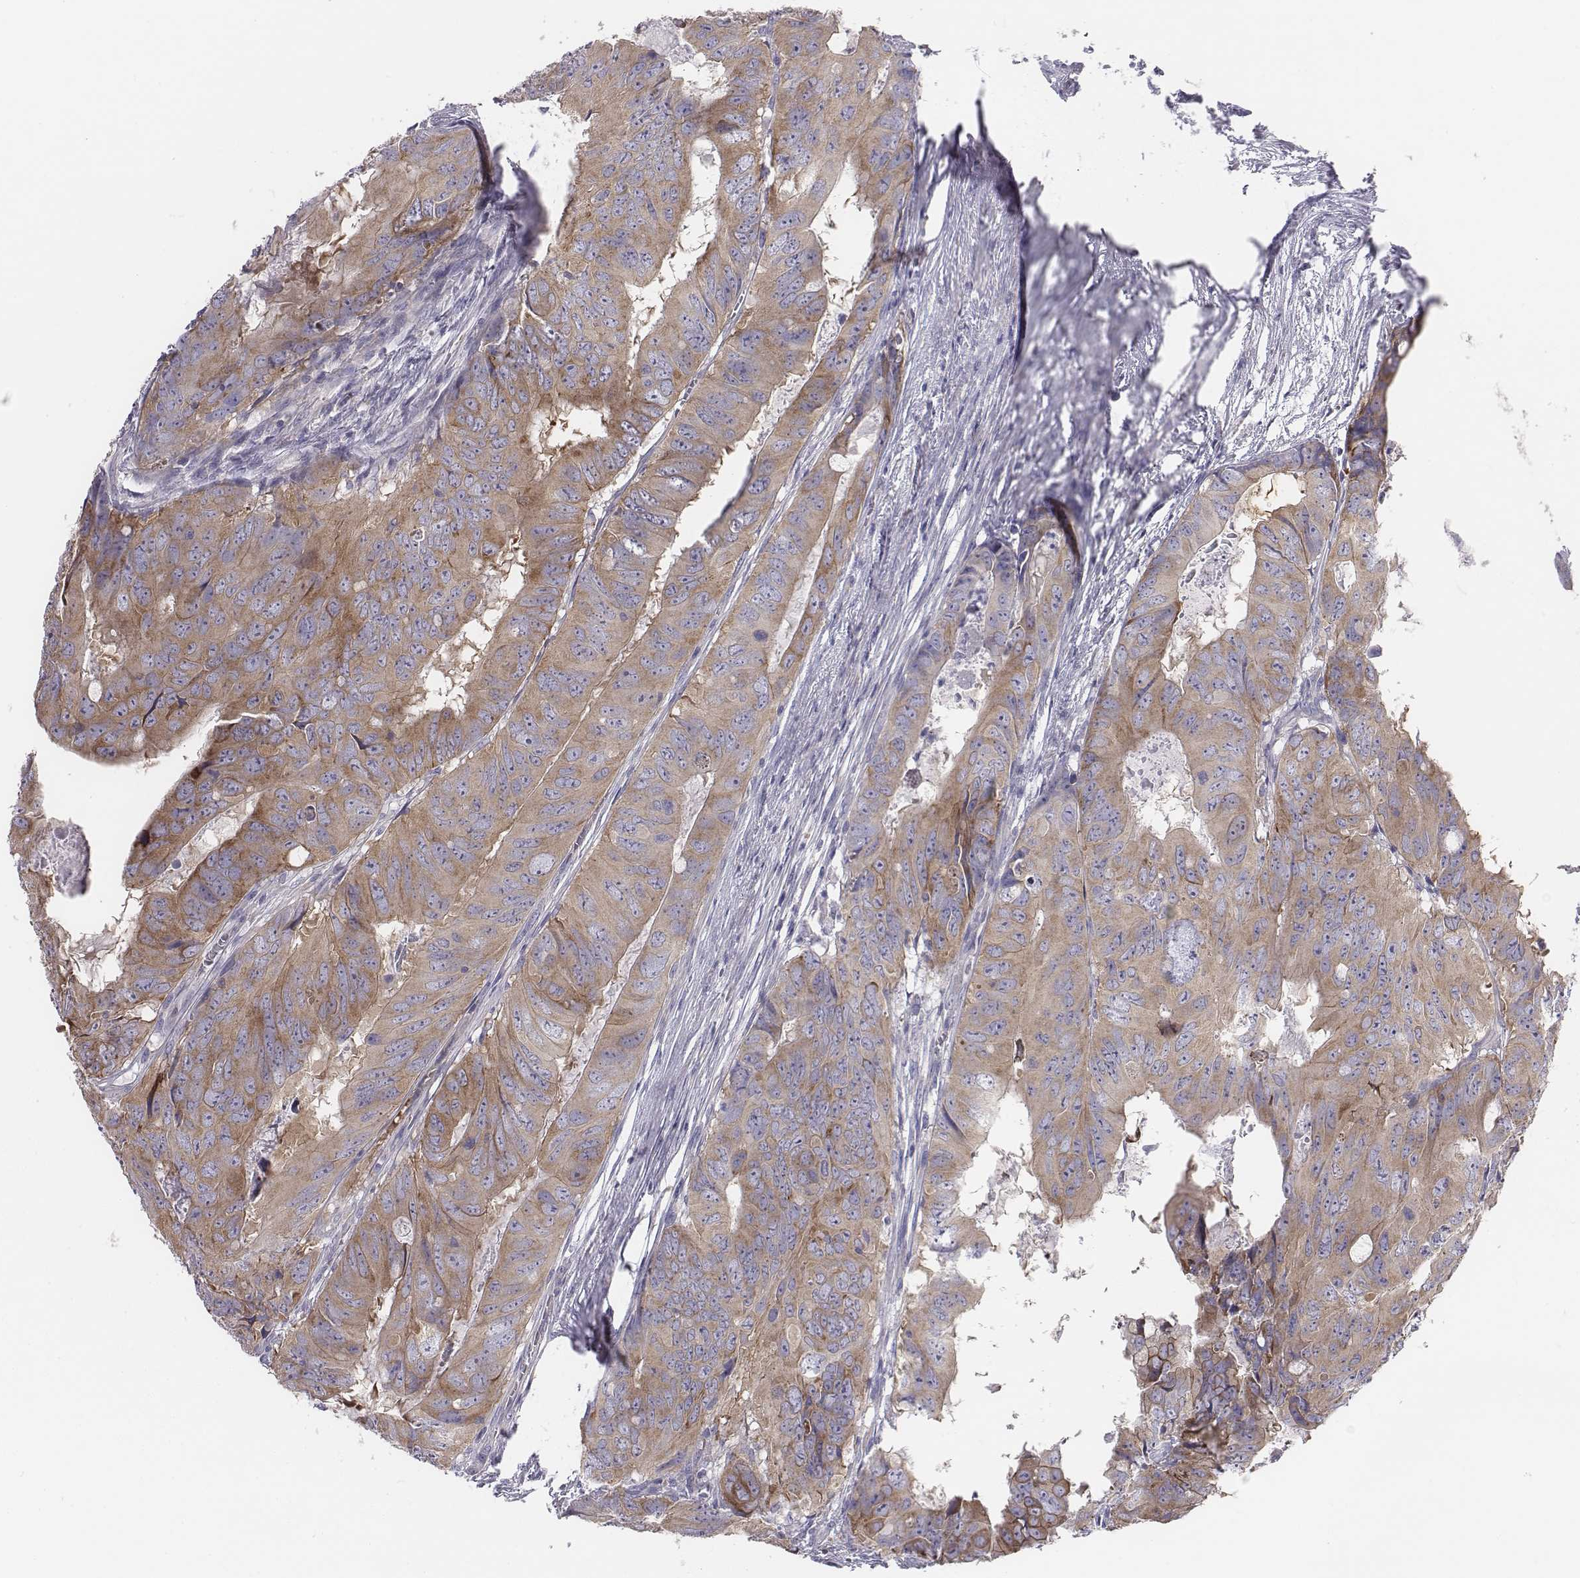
{"staining": {"intensity": "moderate", "quantity": ">75%", "location": "cytoplasmic/membranous"}, "tissue": "colorectal cancer", "cell_type": "Tumor cells", "image_type": "cancer", "snomed": [{"axis": "morphology", "description": "Adenocarcinoma, NOS"}, {"axis": "topography", "description": "Colon"}], "caption": "This photomicrograph exhibits immunohistochemistry staining of human colorectal cancer, with medium moderate cytoplasmic/membranous expression in approximately >75% of tumor cells.", "gene": "CHST14", "patient": {"sex": "male", "age": 79}}